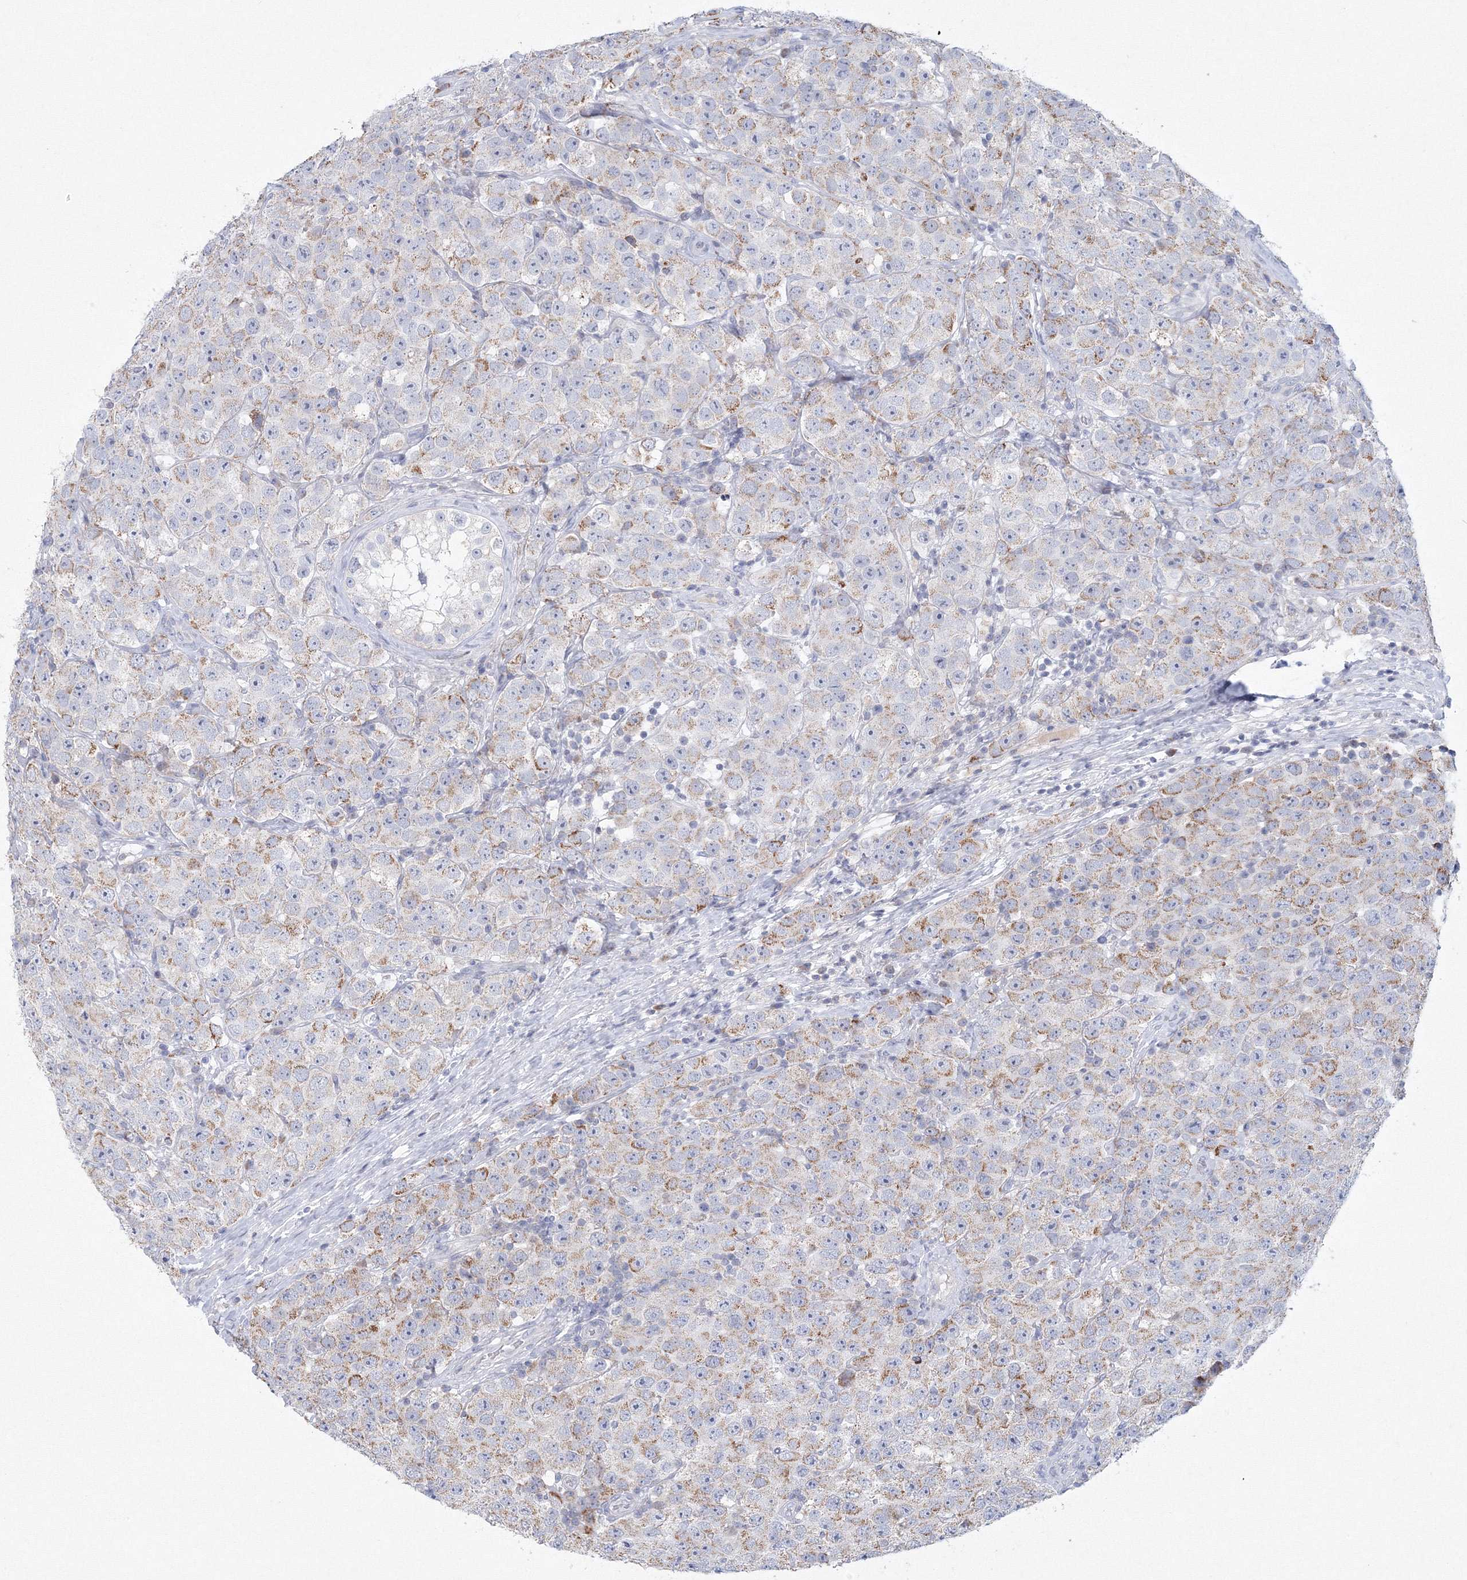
{"staining": {"intensity": "weak", "quantity": ">75%", "location": "cytoplasmic/membranous"}, "tissue": "testis cancer", "cell_type": "Tumor cells", "image_type": "cancer", "snomed": [{"axis": "morphology", "description": "Seminoma, NOS"}, {"axis": "topography", "description": "Testis"}], "caption": "Tumor cells exhibit weak cytoplasmic/membranous positivity in about >75% of cells in testis seminoma. The staining was performed using DAB, with brown indicating positive protein expression. Nuclei are stained blue with hematoxylin.", "gene": "NIPAL1", "patient": {"sex": "male", "age": 28}}